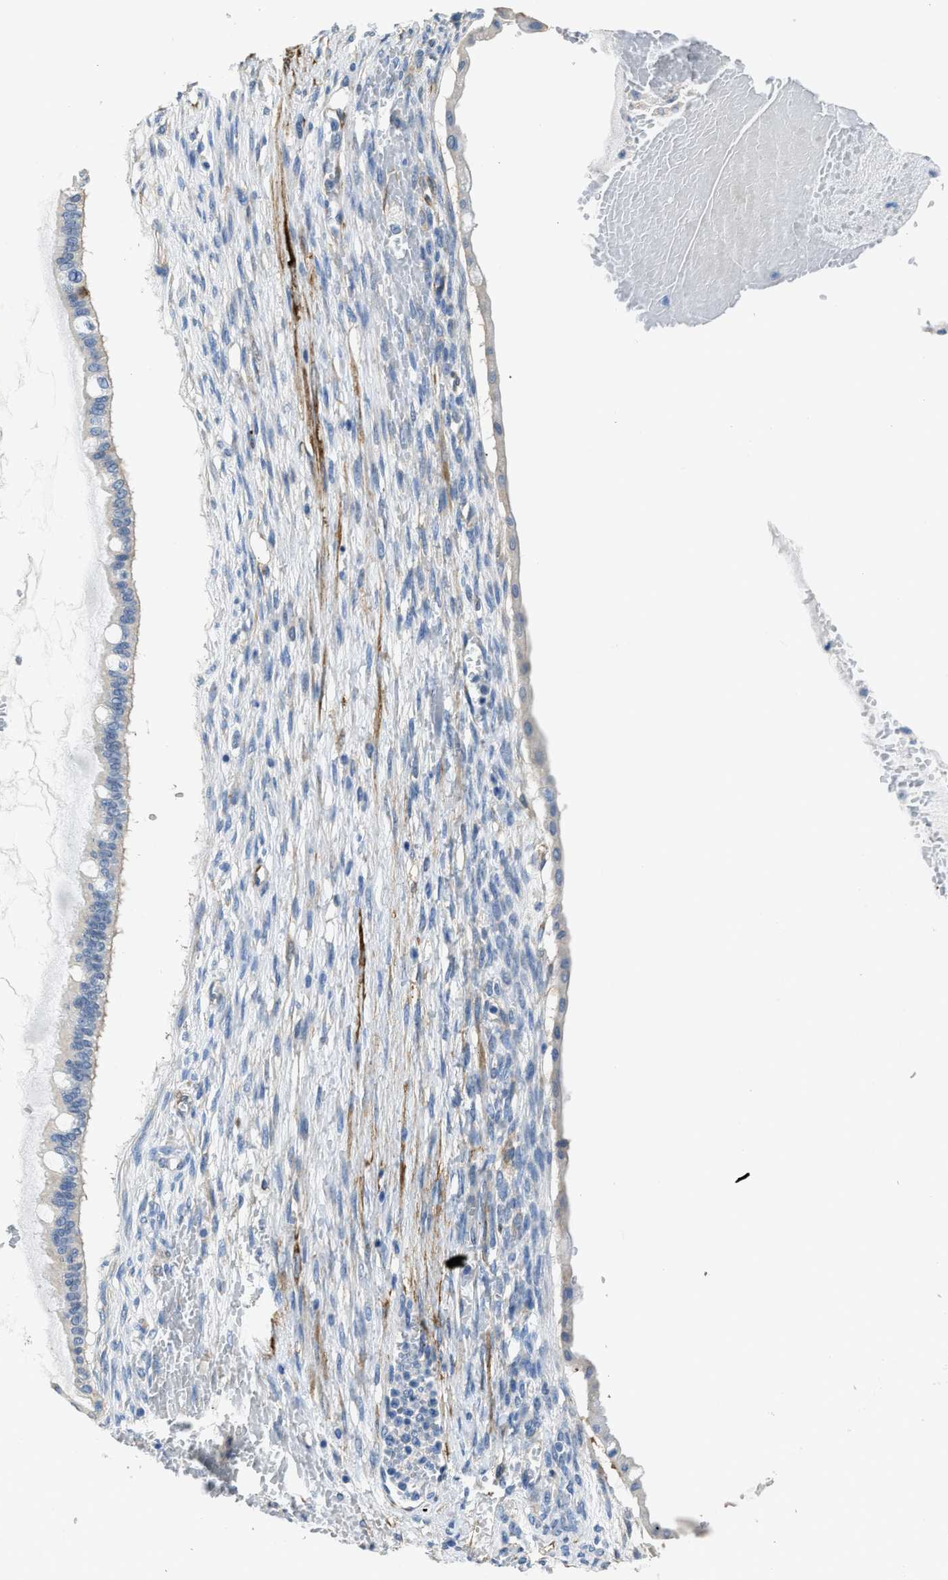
{"staining": {"intensity": "negative", "quantity": "none", "location": "none"}, "tissue": "ovarian cancer", "cell_type": "Tumor cells", "image_type": "cancer", "snomed": [{"axis": "morphology", "description": "Cystadenocarcinoma, mucinous, NOS"}, {"axis": "topography", "description": "Ovary"}], "caption": "A high-resolution photomicrograph shows immunohistochemistry staining of ovarian cancer, which shows no significant expression in tumor cells.", "gene": "ZSWIM5", "patient": {"sex": "female", "age": 73}}